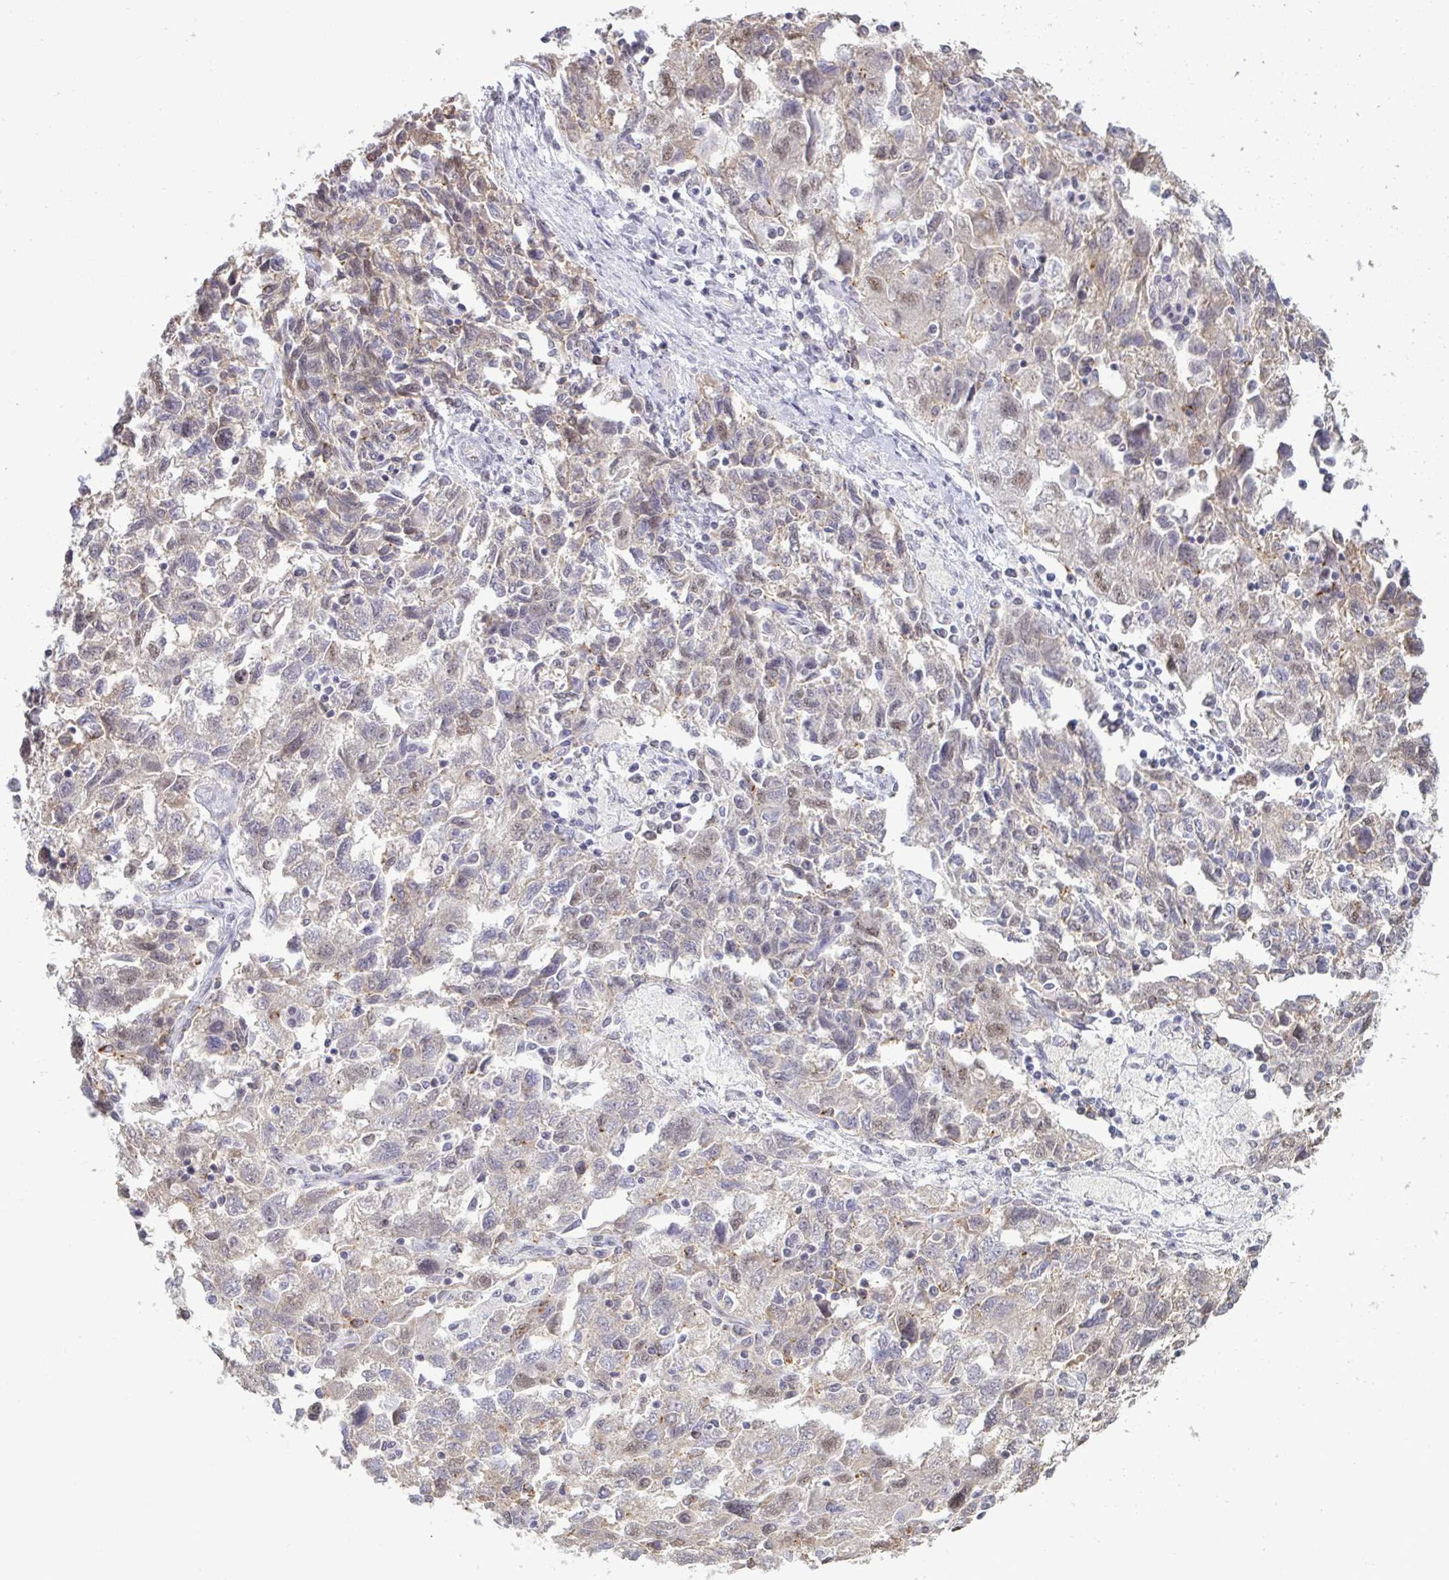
{"staining": {"intensity": "weak", "quantity": "<25%", "location": "cytoplasmic/membranous,nuclear"}, "tissue": "ovarian cancer", "cell_type": "Tumor cells", "image_type": "cancer", "snomed": [{"axis": "morphology", "description": "Carcinoma, NOS"}, {"axis": "morphology", "description": "Cystadenocarcinoma, serous, NOS"}, {"axis": "topography", "description": "Ovary"}], "caption": "A photomicrograph of ovarian cancer stained for a protein displays no brown staining in tumor cells. (Immunohistochemistry (ihc), brightfield microscopy, high magnification).", "gene": "PUF60", "patient": {"sex": "female", "age": 69}}